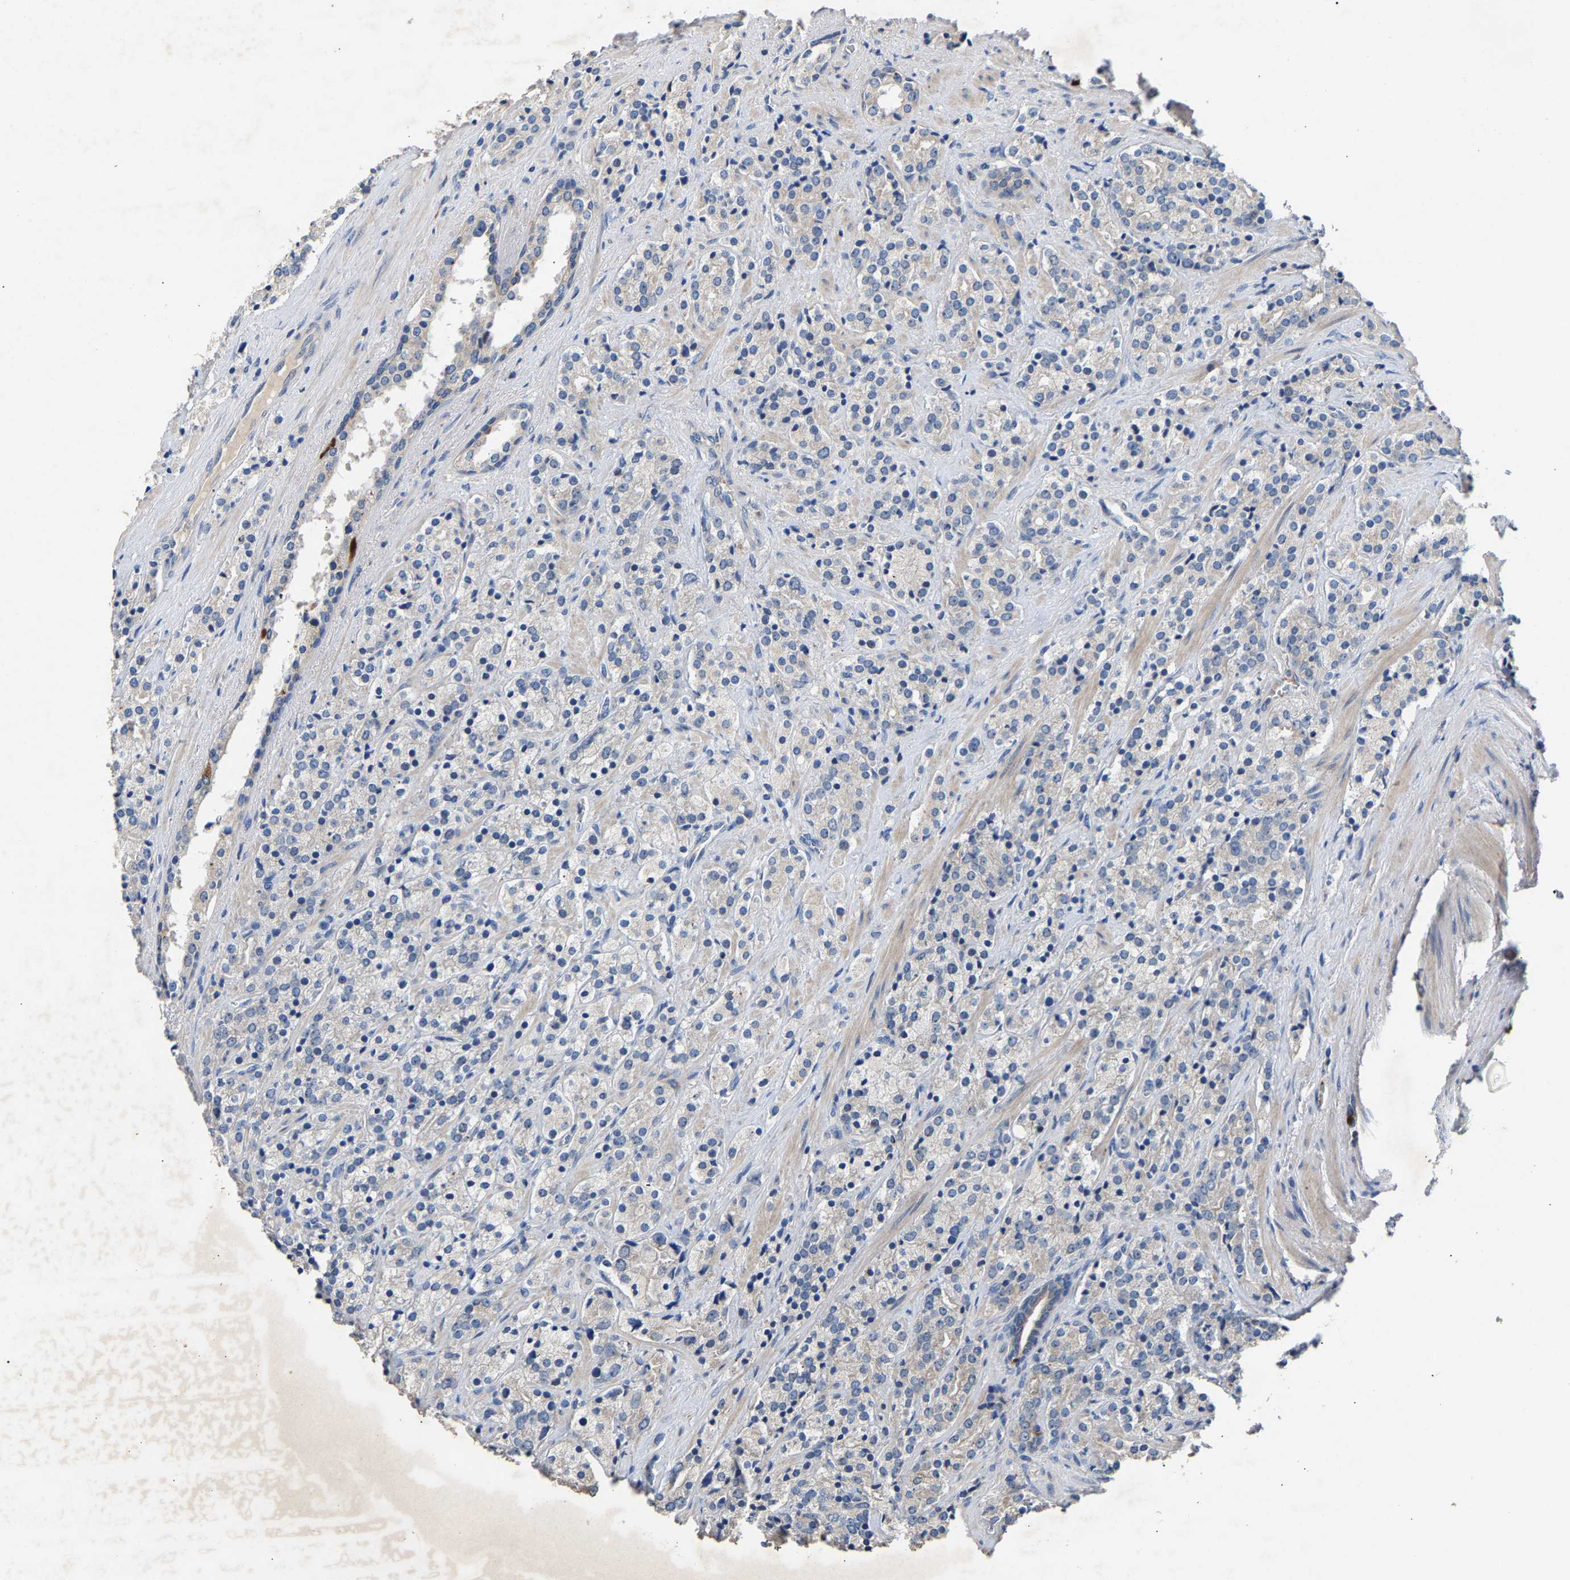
{"staining": {"intensity": "negative", "quantity": "none", "location": "none"}, "tissue": "prostate cancer", "cell_type": "Tumor cells", "image_type": "cancer", "snomed": [{"axis": "morphology", "description": "Adenocarcinoma, High grade"}, {"axis": "topography", "description": "Prostate"}], "caption": "Prostate cancer (adenocarcinoma (high-grade)) was stained to show a protein in brown. There is no significant positivity in tumor cells.", "gene": "CCDC171", "patient": {"sex": "male", "age": 71}}